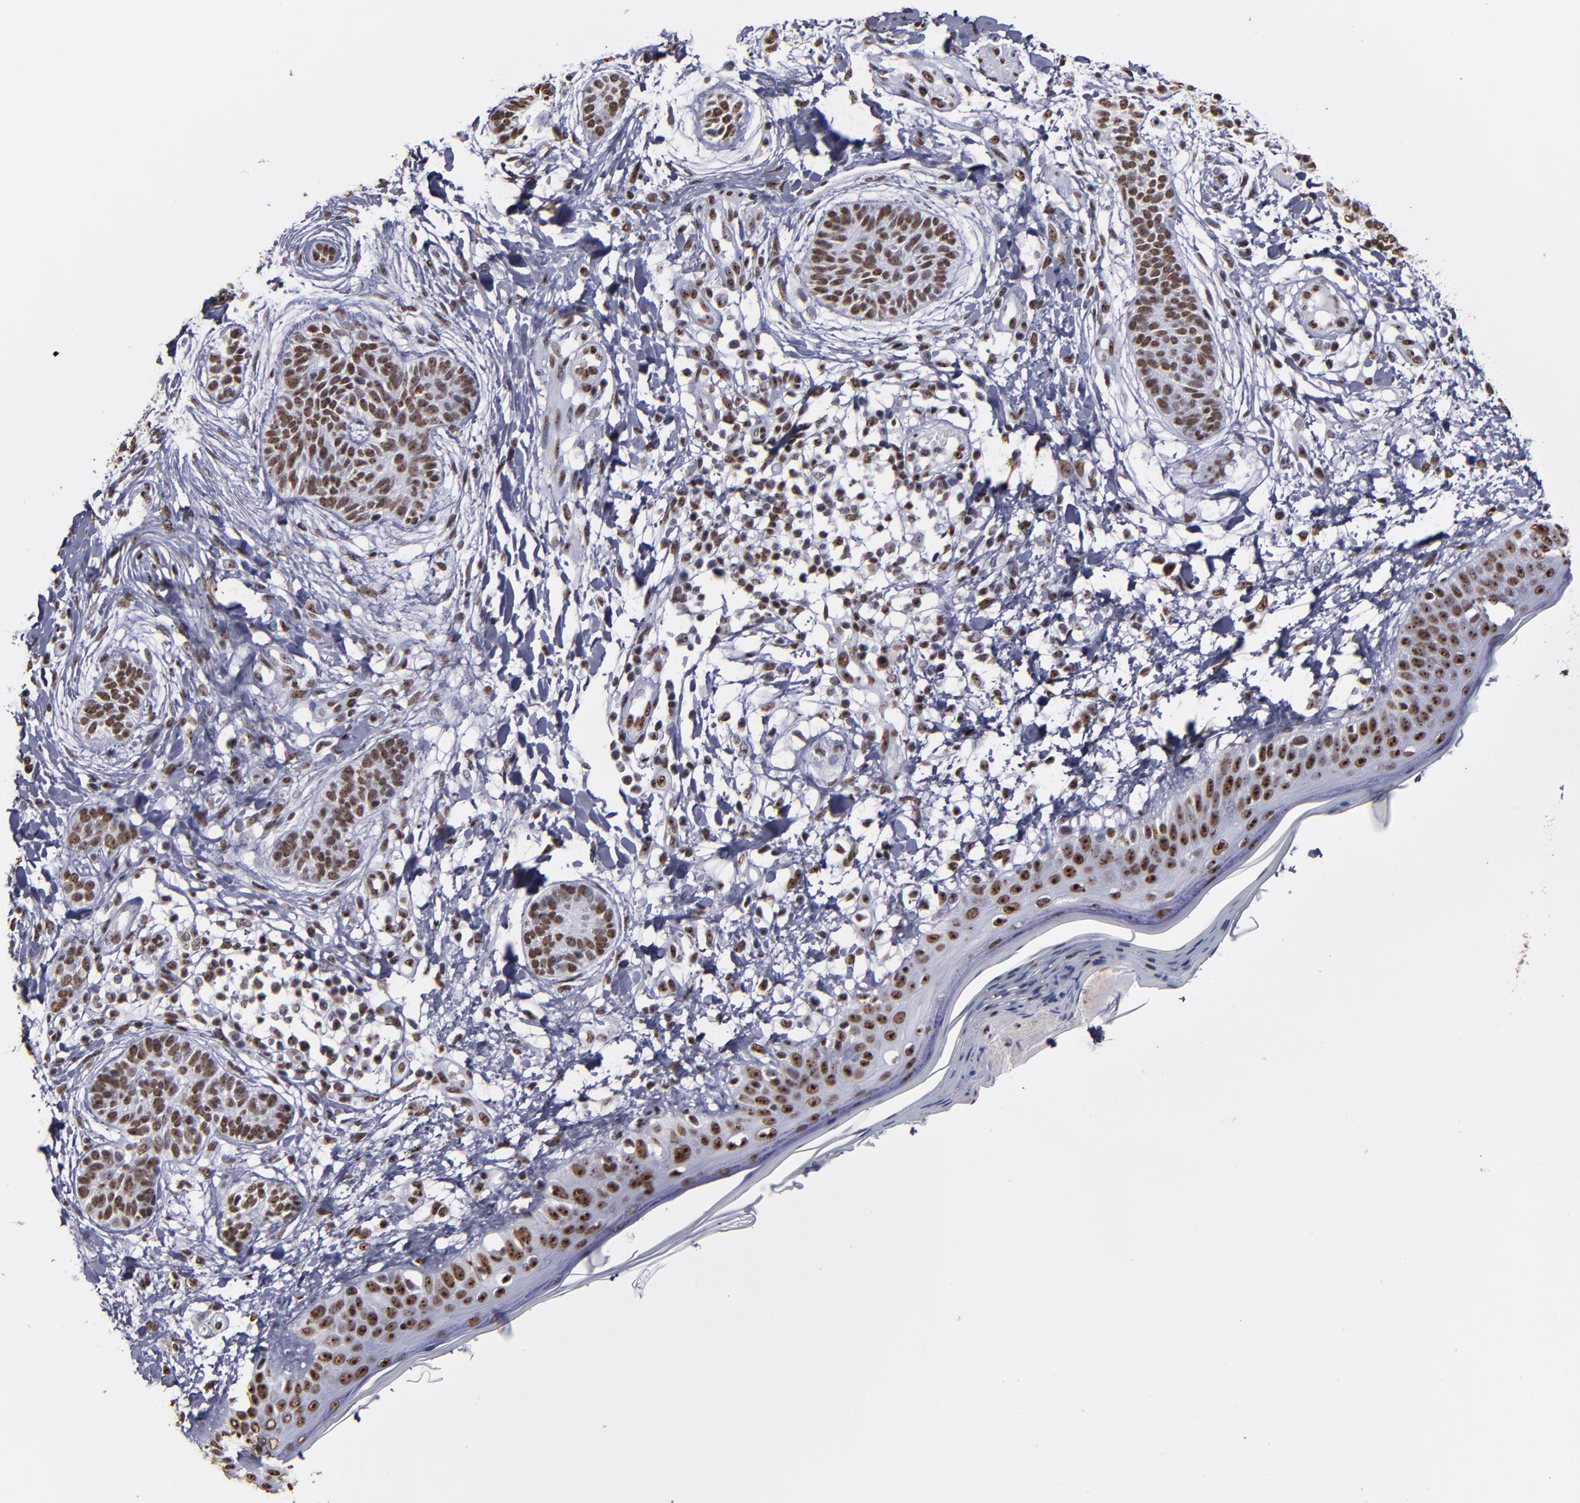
{"staining": {"intensity": "strong", "quantity": ">75%", "location": "nuclear"}, "tissue": "skin cancer", "cell_type": "Tumor cells", "image_type": "cancer", "snomed": [{"axis": "morphology", "description": "Normal tissue, NOS"}, {"axis": "morphology", "description": "Basal cell carcinoma"}, {"axis": "topography", "description": "Skin"}], "caption": "Basal cell carcinoma (skin) tissue demonstrates strong nuclear positivity in about >75% of tumor cells, visualized by immunohistochemistry.", "gene": "HNRNPA2B1", "patient": {"sex": "male", "age": 63}}